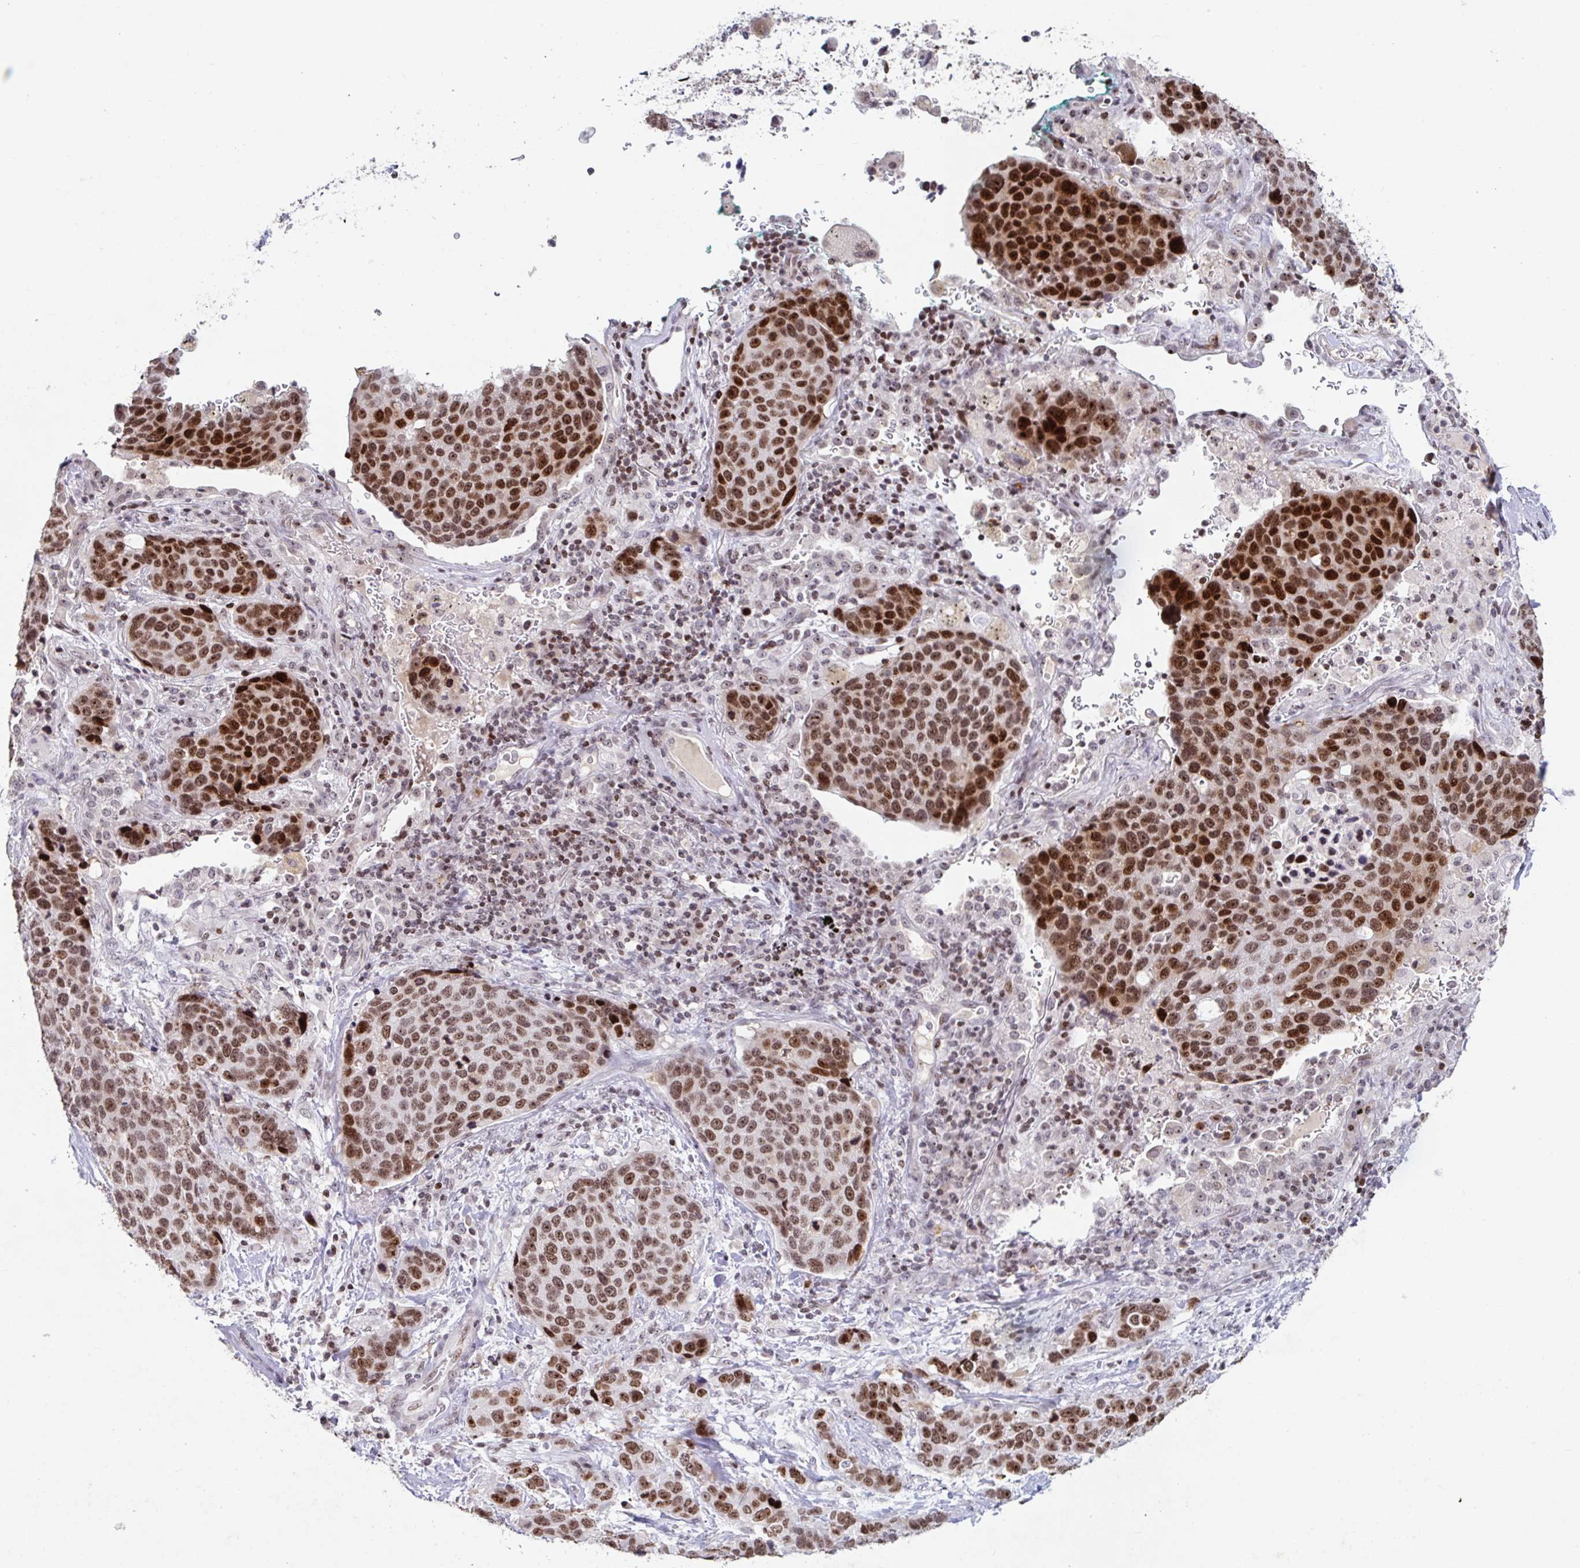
{"staining": {"intensity": "strong", "quantity": ">75%", "location": "nuclear"}, "tissue": "lung cancer", "cell_type": "Tumor cells", "image_type": "cancer", "snomed": [{"axis": "morphology", "description": "Squamous cell carcinoma, NOS"}, {"axis": "topography", "description": "Lymph node"}, {"axis": "topography", "description": "Lung"}], "caption": "Tumor cells display high levels of strong nuclear positivity in approximately >75% of cells in squamous cell carcinoma (lung). (DAB IHC, brown staining for protein, blue staining for nuclei).", "gene": "C19orf53", "patient": {"sex": "male", "age": 61}}